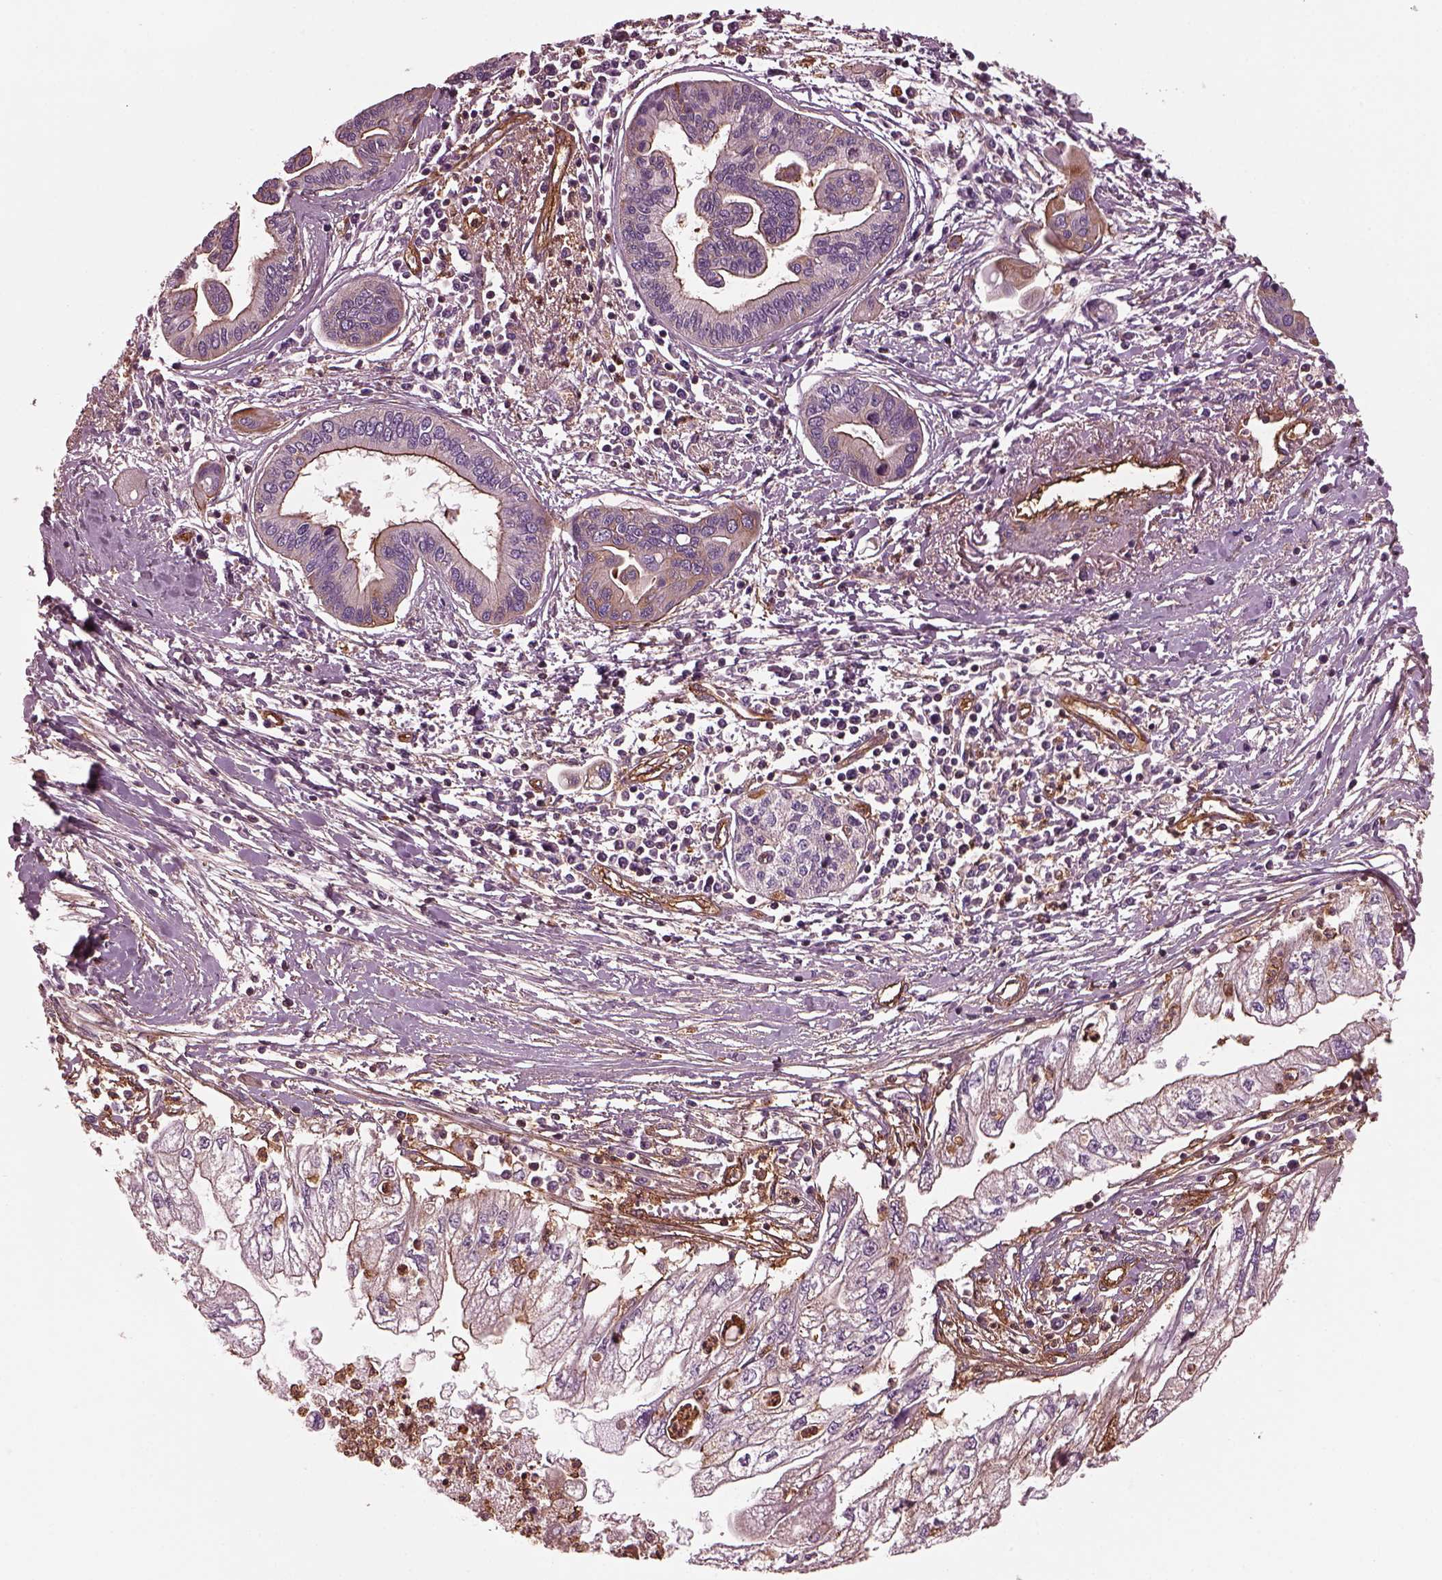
{"staining": {"intensity": "moderate", "quantity": "<25%", "location": "cytoplasmic/membranous"}, "tissue": "pancreatic cancer", "cell_type": "Tumor cells", "image_type": "cancer", "snomed": [{"axis": "morphology", "description": "Adenocarcinoma, NOS"}, {"axis": "topography", "description": "Pancreas"}], "caption": "Pancreatic cancer (adenocarcinoma) tissue shows moderate cytoplasmic/membranous staining in about <25% of tumor cells, visualized by immunohistochemistry.", "gene": "MYL6", "patient": {"sex": "male", "age": 70}}